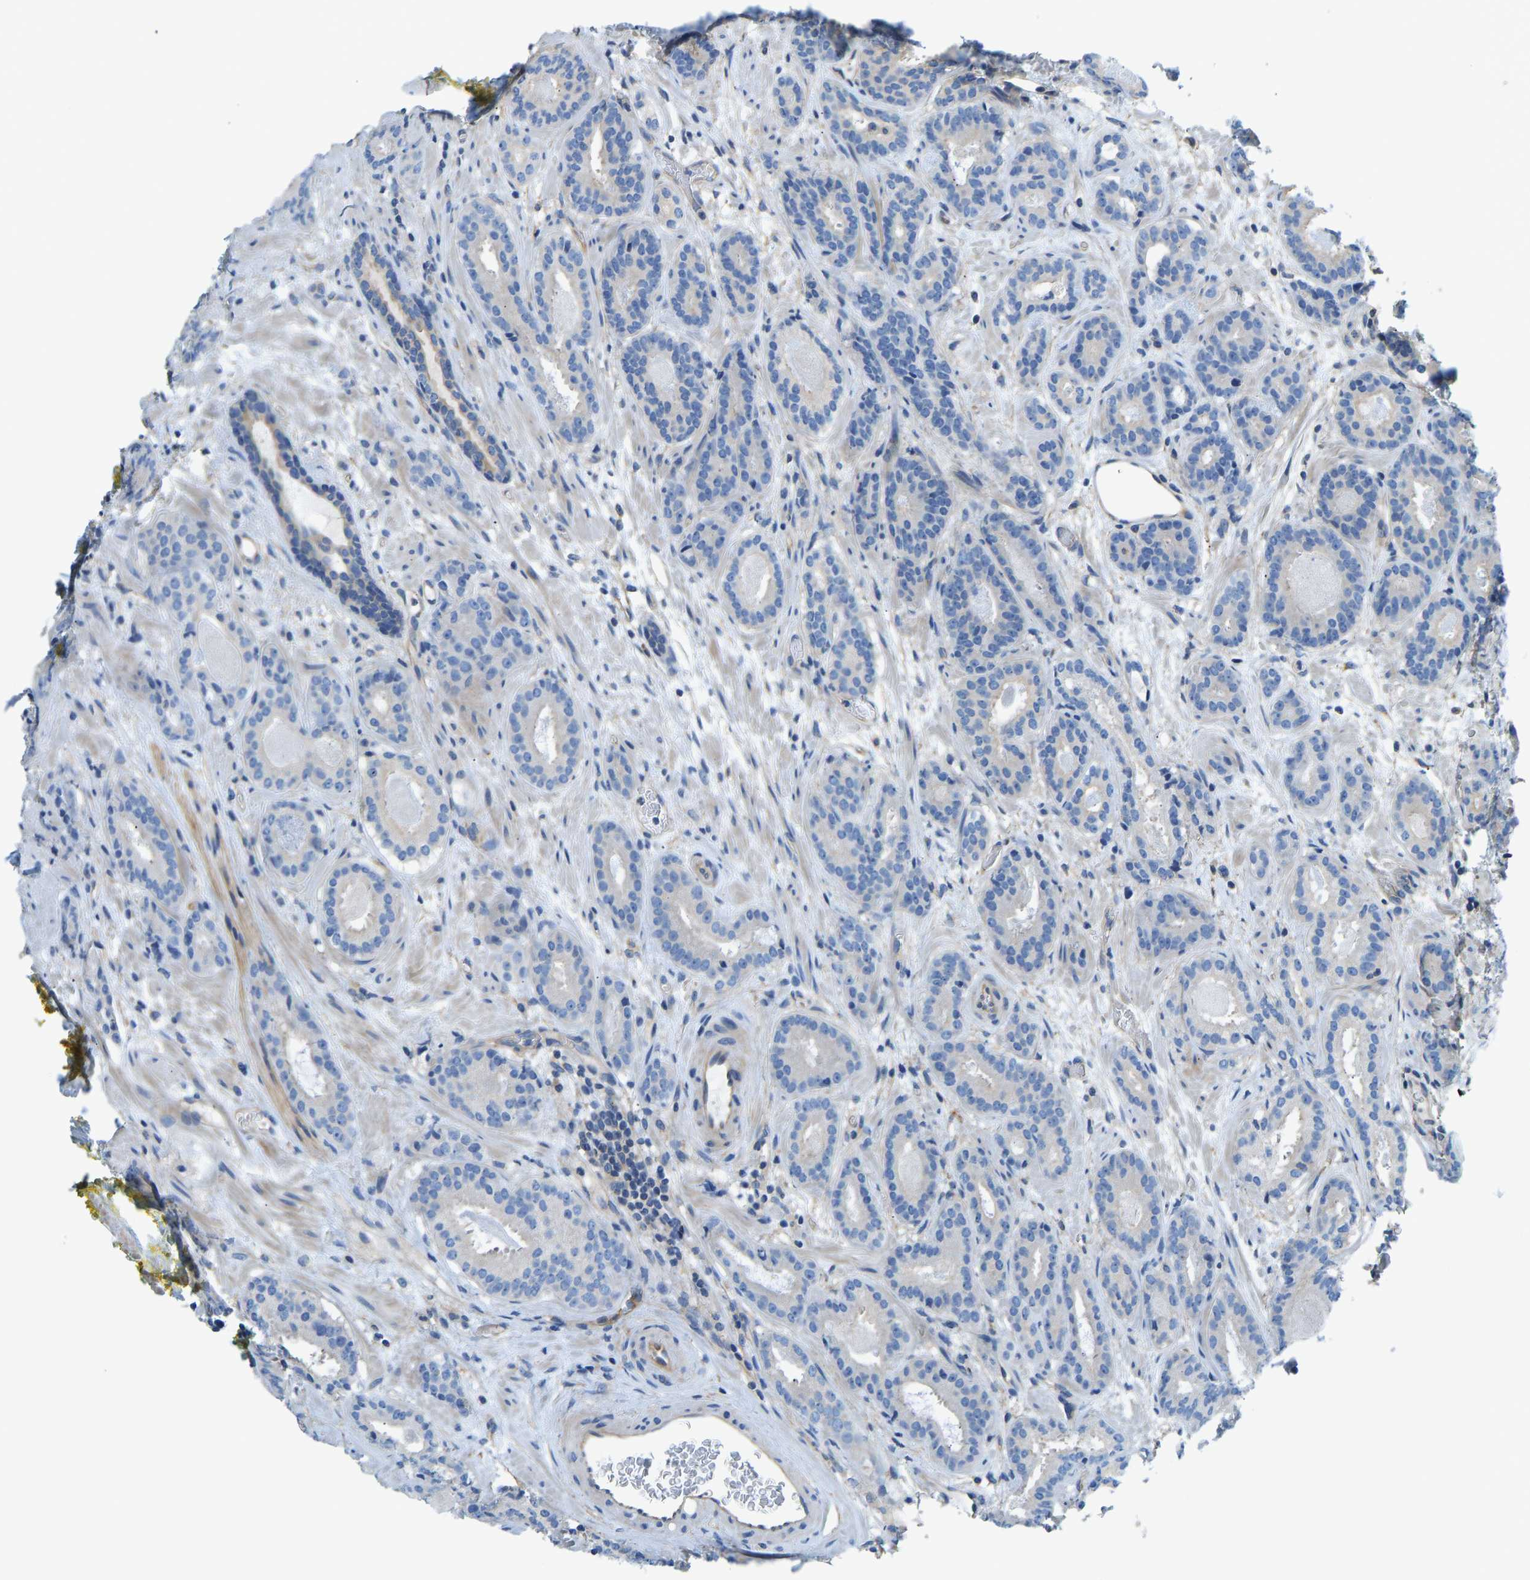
{"staining": {"intensity": "negative", "quantity": "none", "location": "none"}, "tissue": "prostate cancer", "cell_type": "Tumor cells", "image_type": "cancer", "snomed": [{"axis": "morphology", "description": "Adenocarcinoma, Low grade"}, {"axis": "topography", "description": "Prostate"}], "caption": "Tumor cells show no significant staining in prostate cancer.", "gene": "CHAD", "patient": {"sex": "male", "age": 69}}